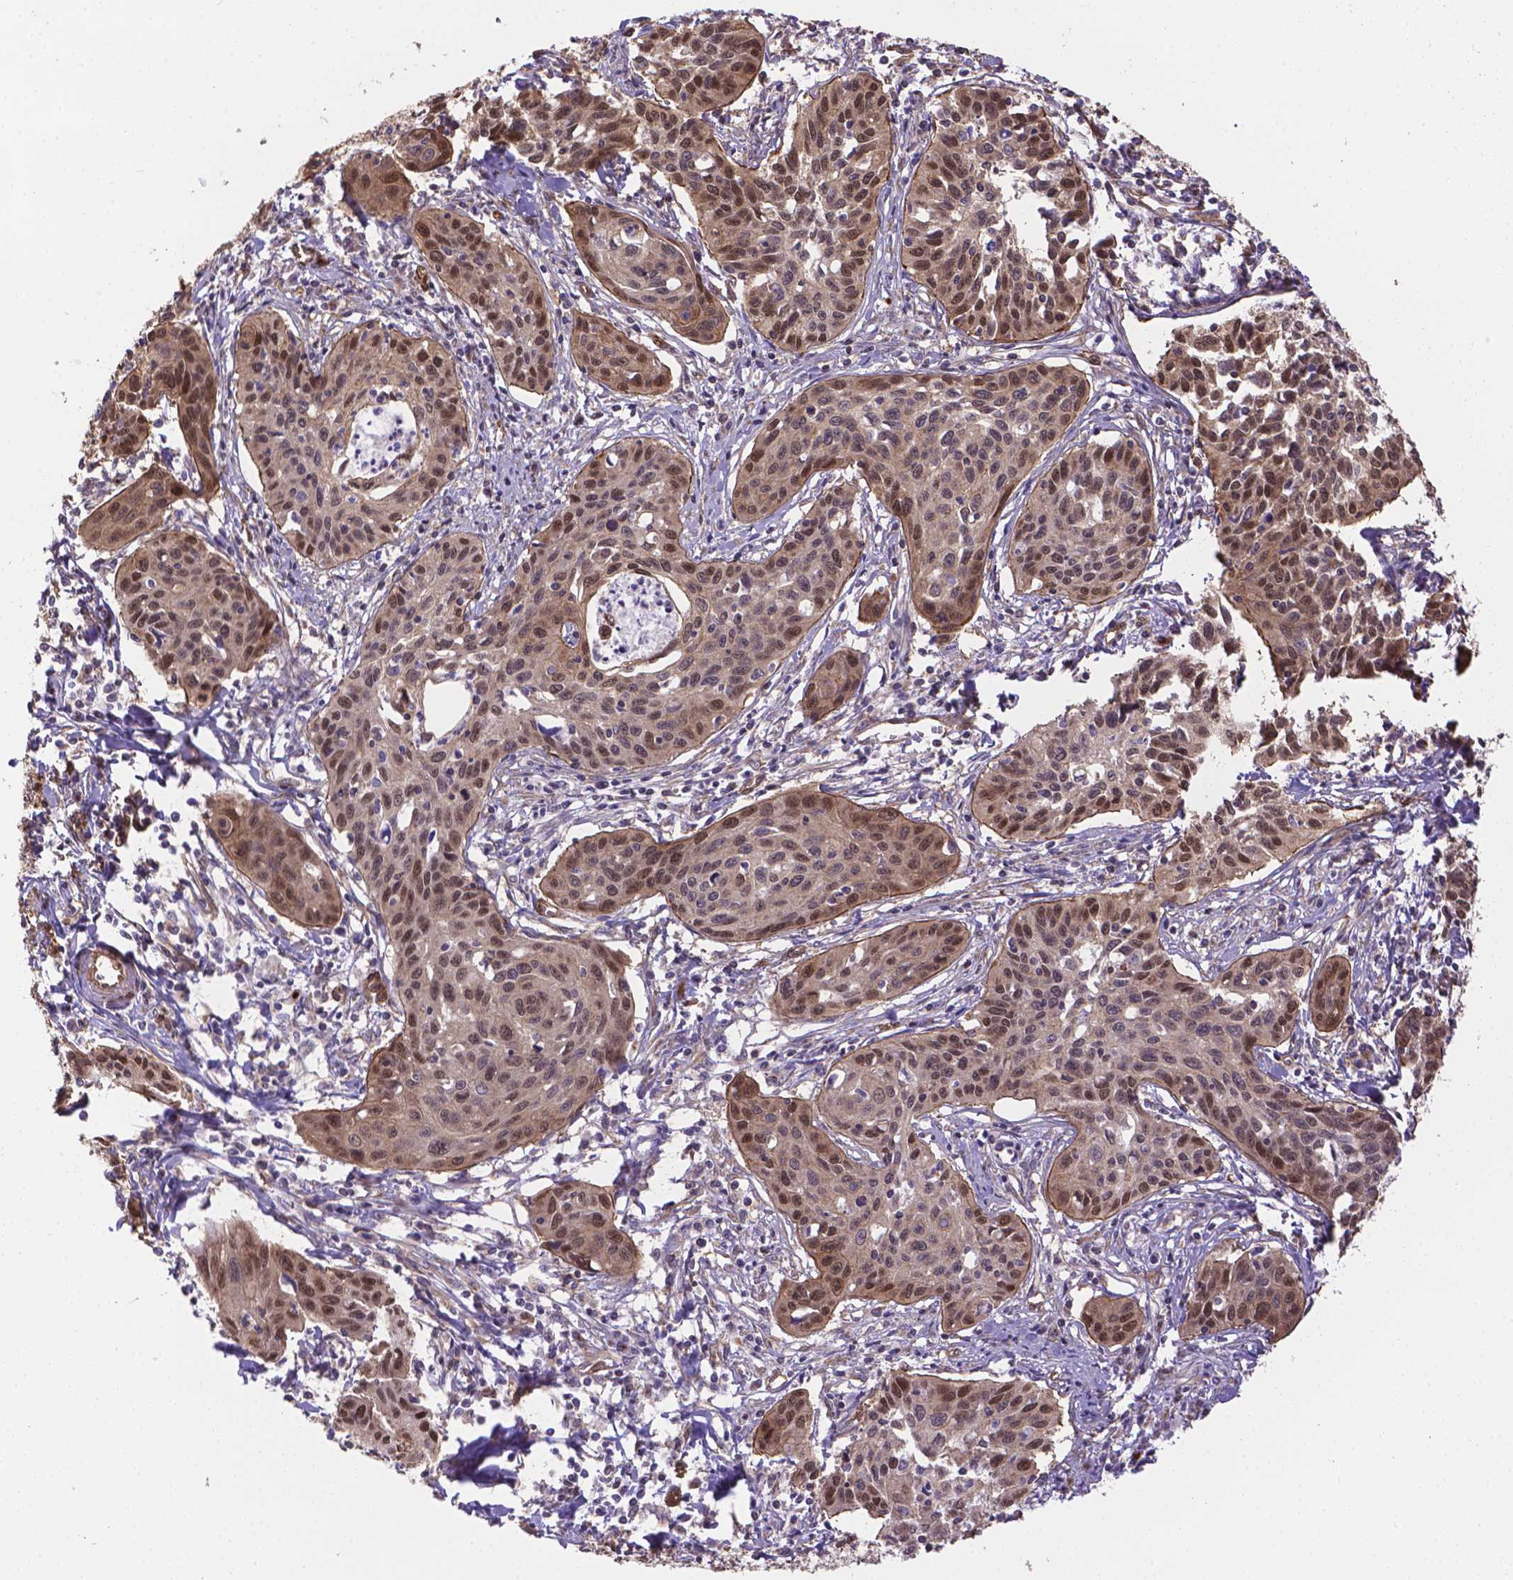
{"staining": {"intensity": "moderate", "quantity": ">75%", "location": "cytoplasmic/membranous,nuclear"}, "tissue": "cervical cancer", "cell_type": "Tumor cells", "image_type": "cancer", "snomed": [{"axis": "morphology", "description": "Squamous cell carcinoma, NOS"}, {"axis": "topography", "description": "Cervix"}], "caption": "Cervical cancer stained for a protein demonstrates moderate cytoplasmic/membranous and nuclear positivity in tumor cells.", "gene": "YAP1", "patient": {"sex": "female", "age": 31}}